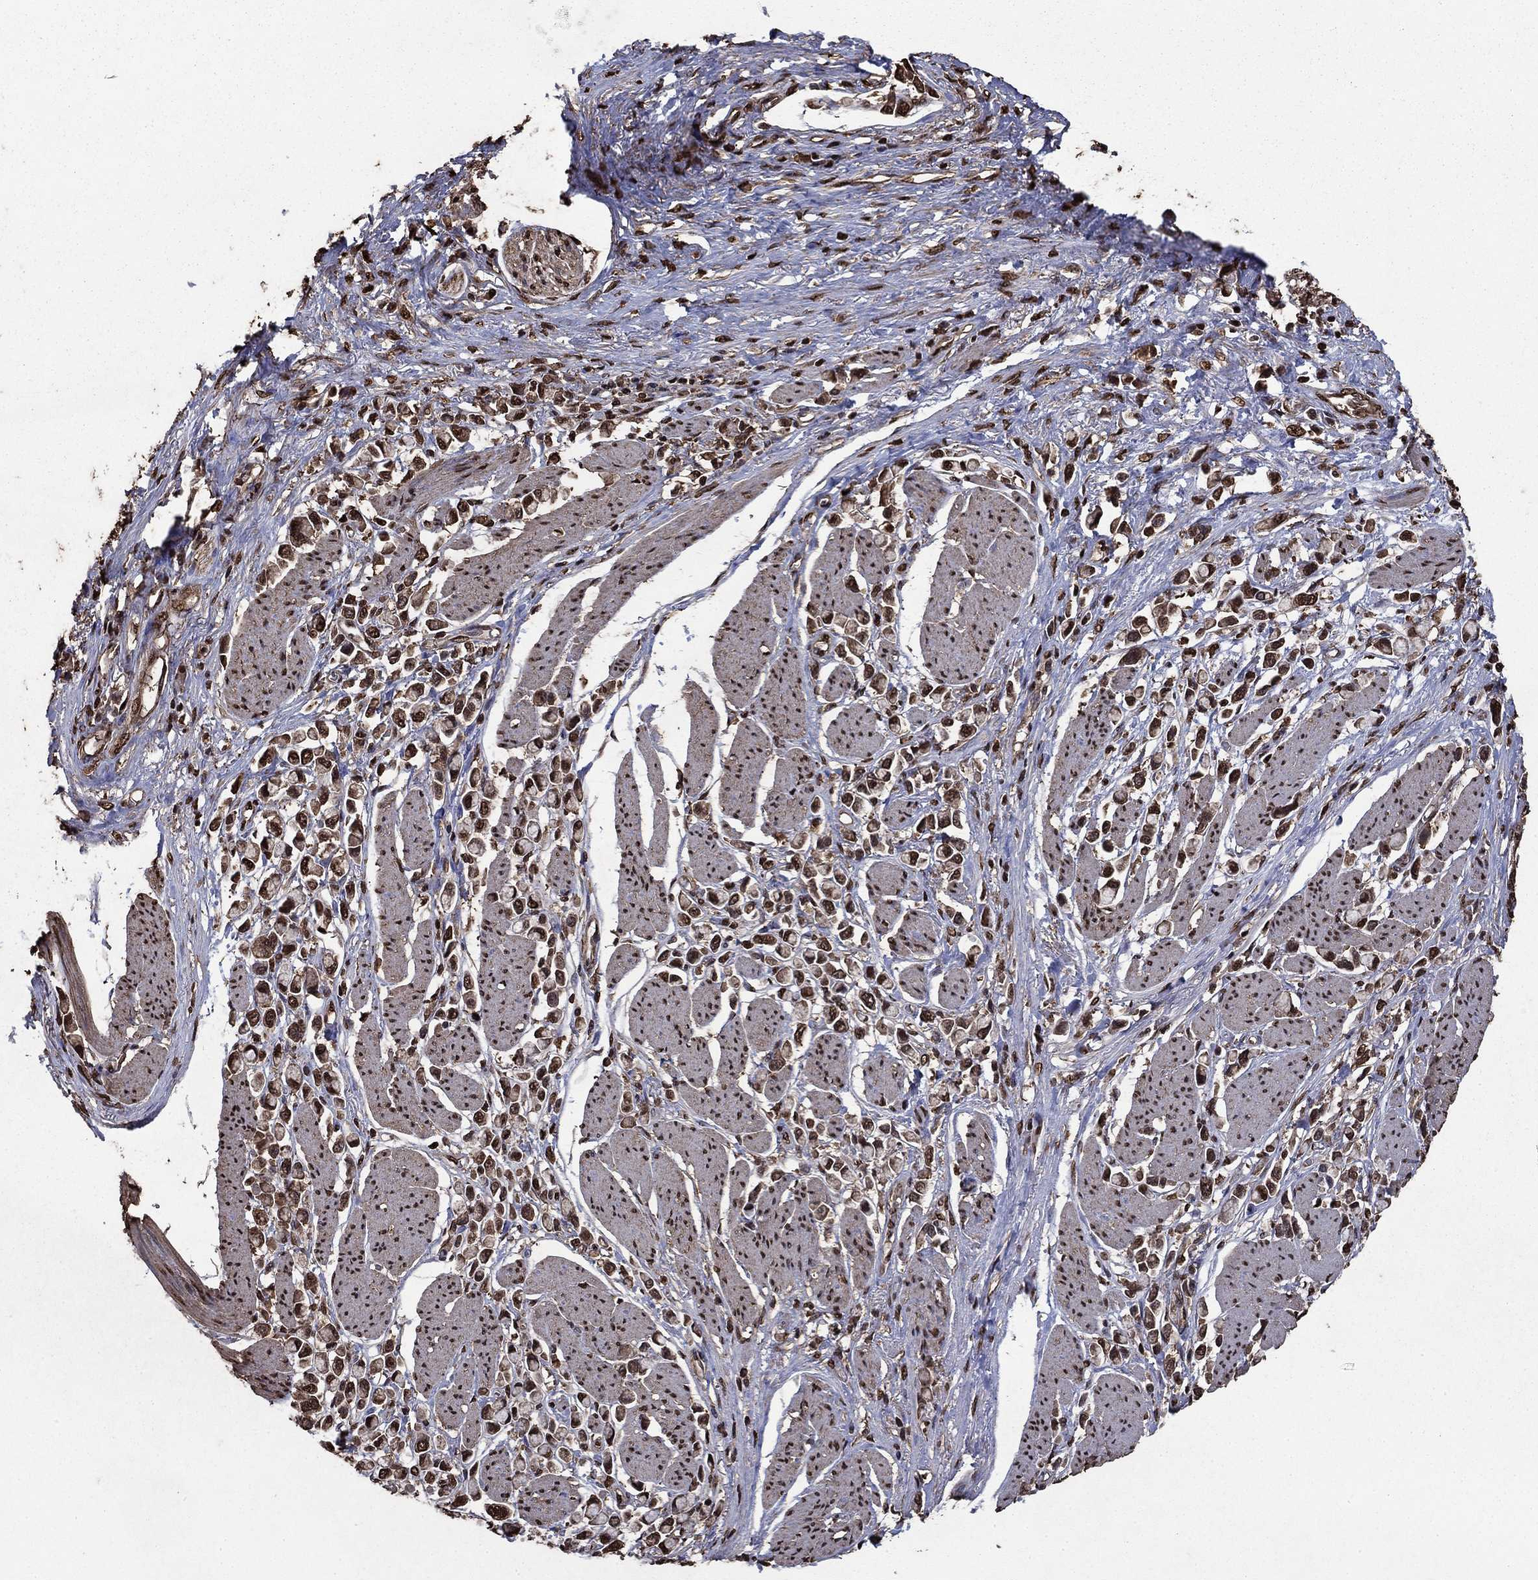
{"staining": {"intensity": "strong", "quantity": ">75%", "location": "nuclear"}, "tissue": "stomach cancer", "cell_type": "Tumor cells", "image_type": "cancer", "snomed": [{"axis": "morphology", "description": "Adenocarcinoma, NOS"}, {"axis": "topography", "description": "Stomach"}], "caption": "A micrograph of human stomach cancer stained for a protein shows strong nuclear brown staining in tumor cells.", "gene": "GAPDH", "patient": {"sex": "female", "age": 81}}